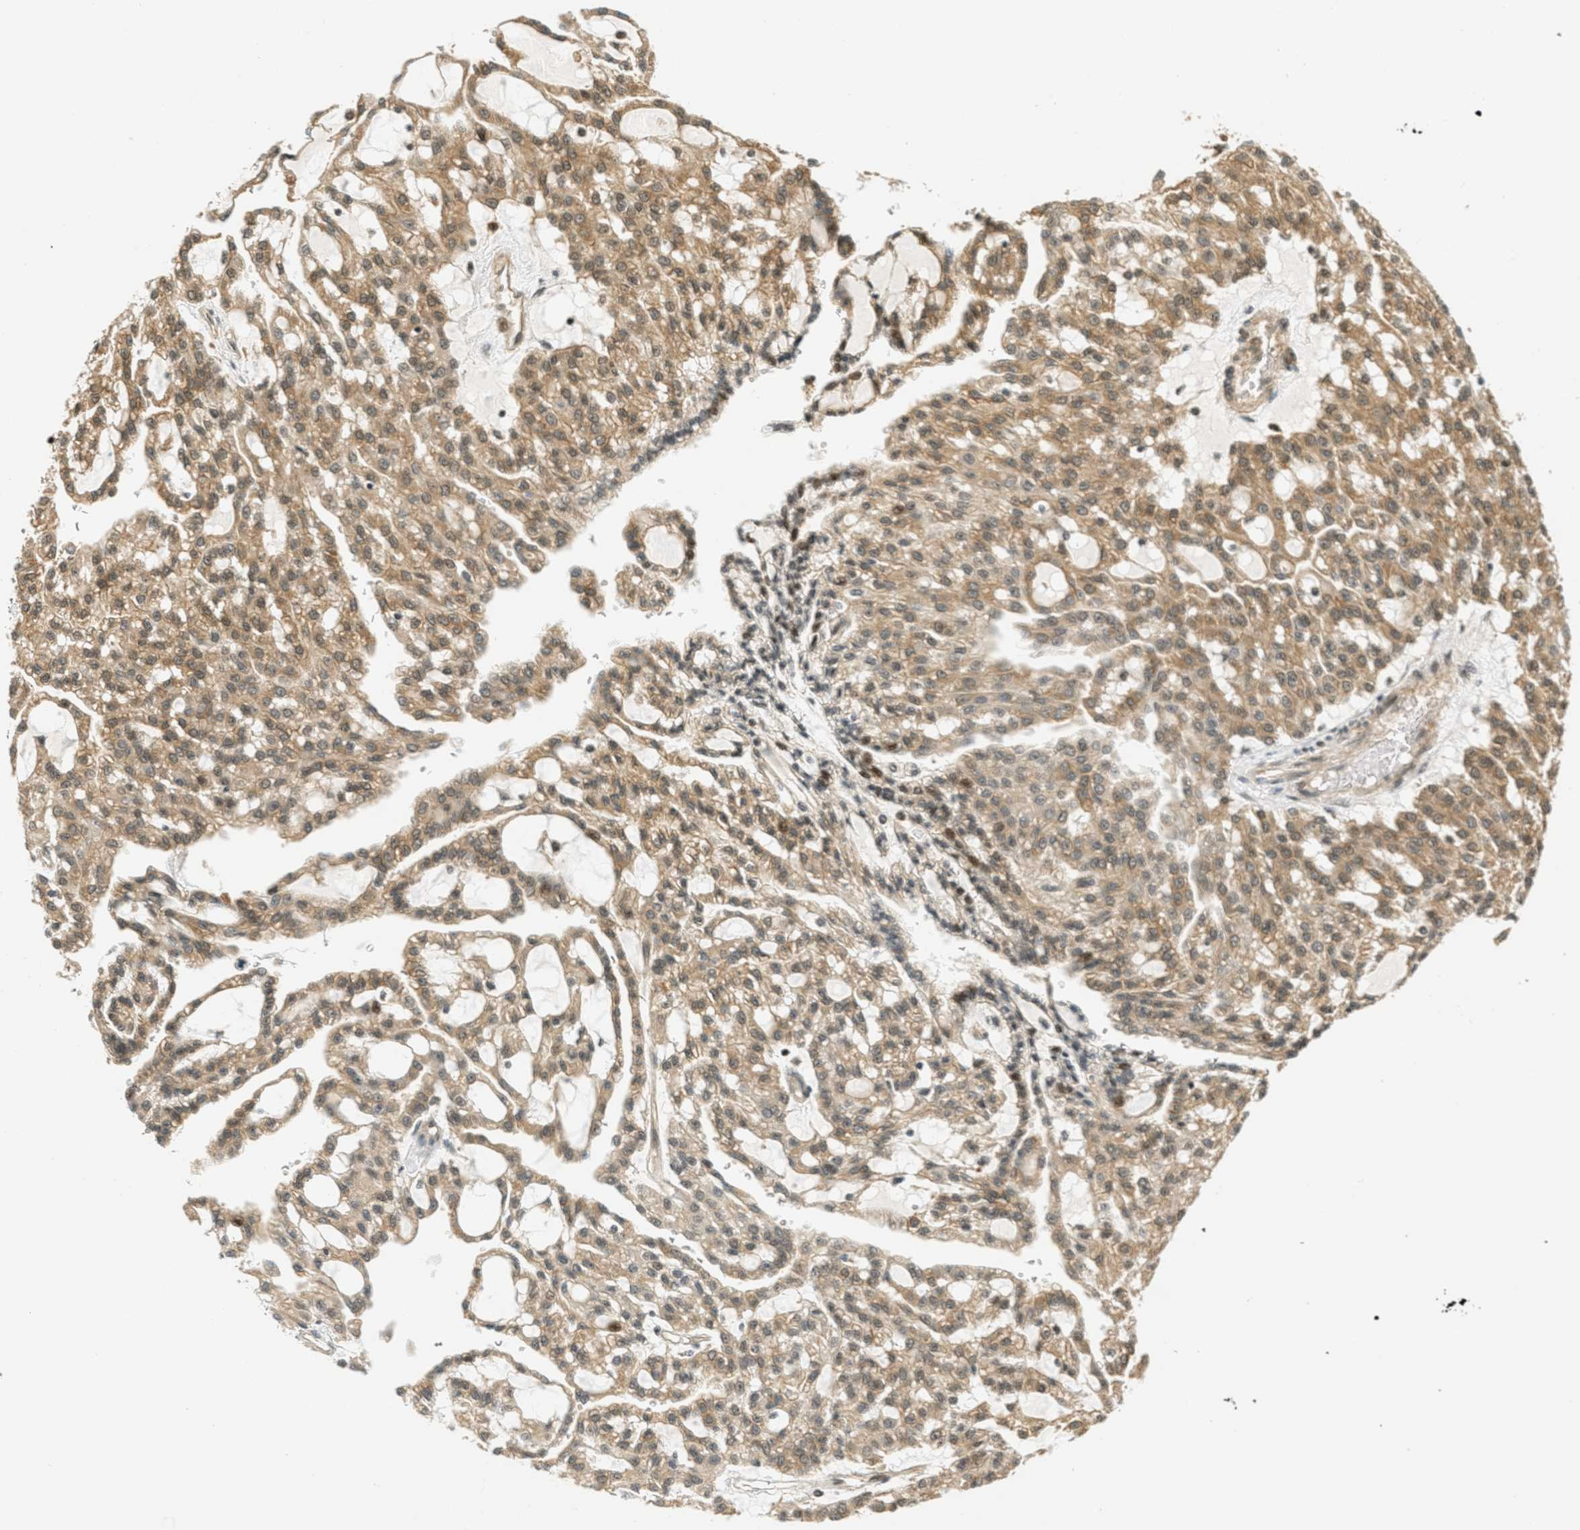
{"staining": {"intensity": "moderate", "quantity": ">75%", "location": "cytoplasmic/membranous,nuclear"}, "tissue": "renal cancer", "cell_type": "Tumor cells", "image_type": "cancer", "snomed": [{"axis": "morphology", "description": "Adenocarcinoma, NOS"}, {"axis": "topography", "description": "Kidney"}], "caption": "DAB (3,3'-diaminobenzidine) immunohistochemical staining of human renal cancer (adenocarcinoma) displays moderate cytoplasmic/membranous and nuclear protein expression in about >75% of tumor cells.", "gene": "FOXM1", "patient": {"sex": "male", "age": 63}}